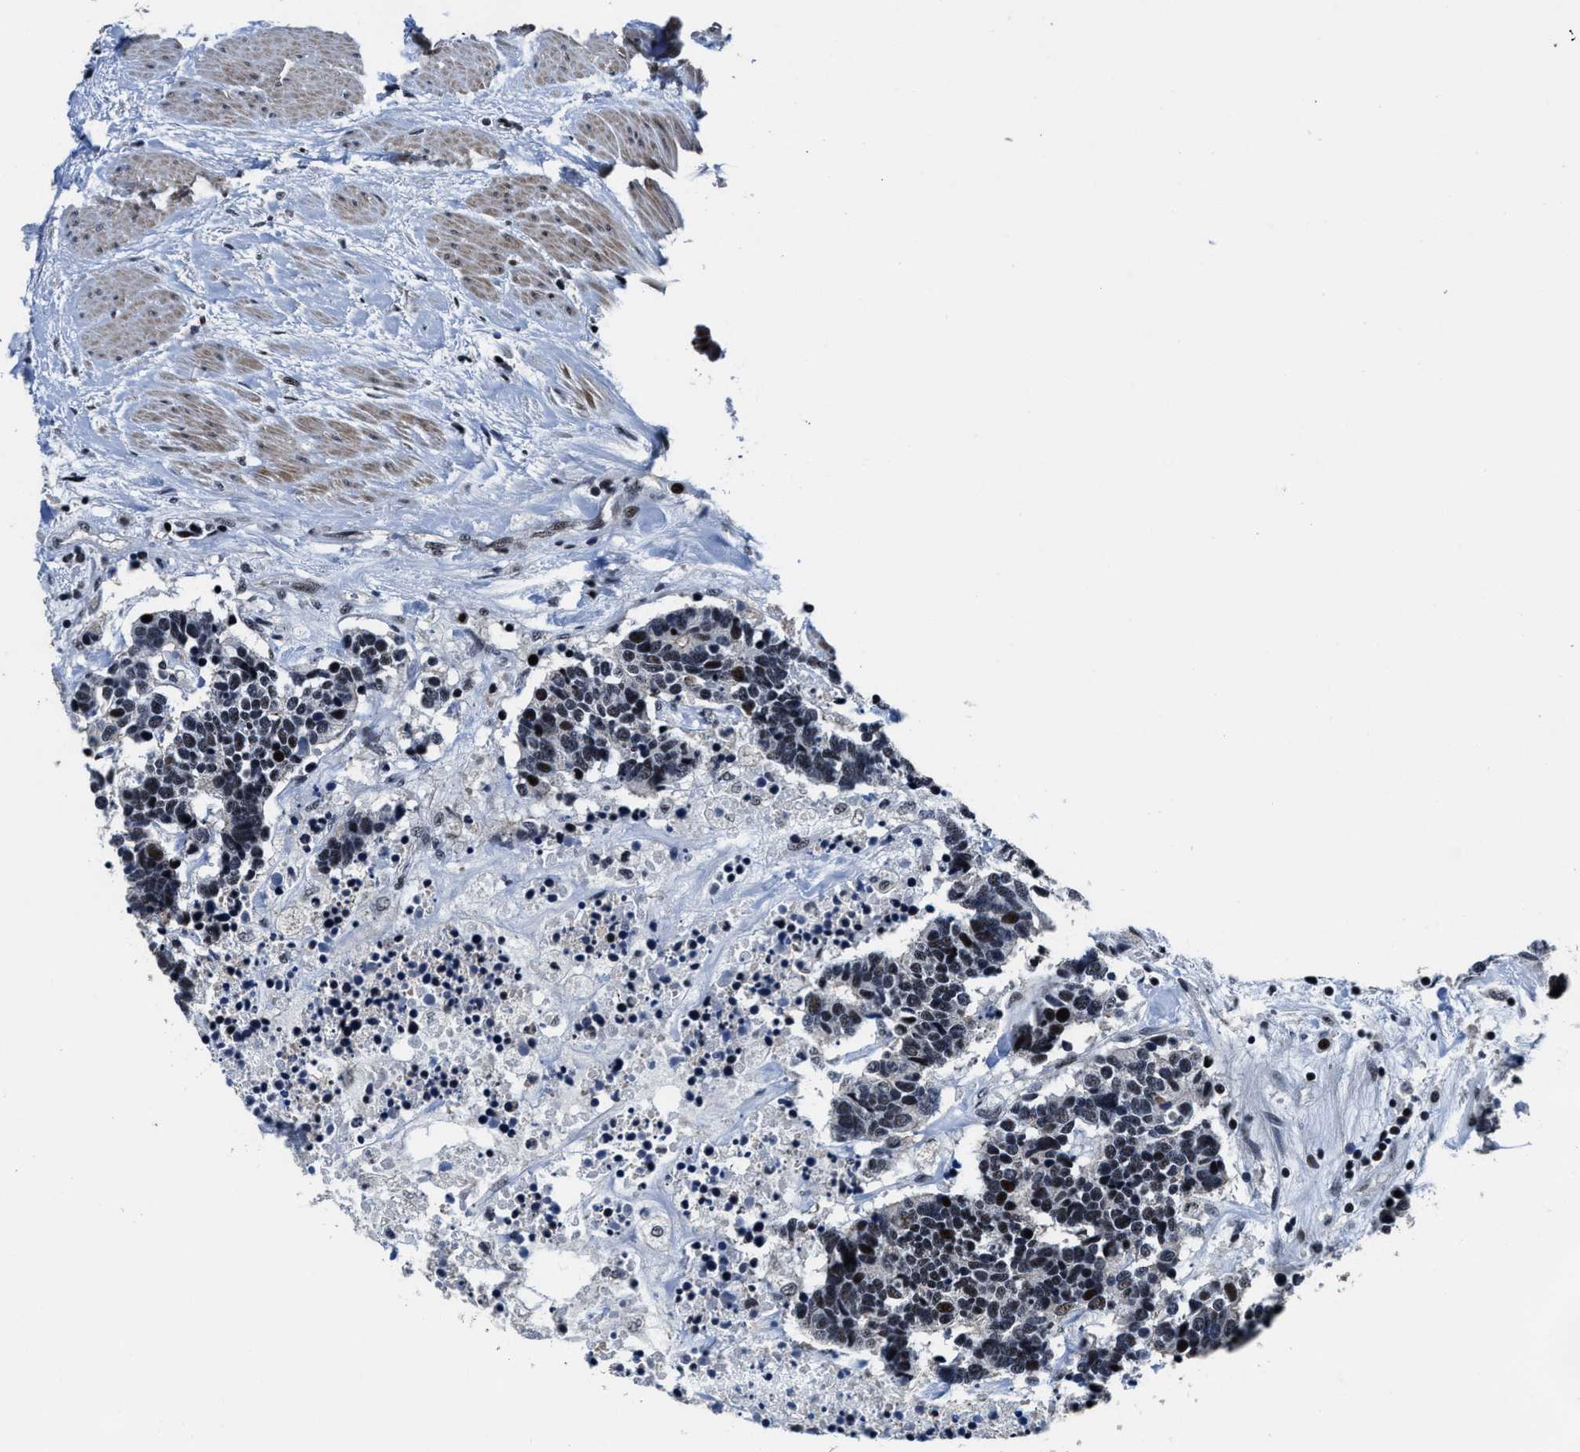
{"staining": {"intensity": "moderate", "quantity": "<25%", "location": "nuclear"}, "tissue": "carcinoid", "cell_type": "Tumor cells", "image_type": "cancer", "snomed": [{"axis": "morphology", "description": "Carcinoma, NOS"}, {"axis": "morphology", "description": "Carcinoid, malignant, NOS"}, {"axis": "topography", "description": "Urinary bladder"}], "caption": "DAB (3,3'-diaminobenzidine) immunohistochemical staining of carcinoid displays moderate nuclear protein positivity in approximately <25% of tumor cells. (DAB (3,3'-diaminobenzidine) IHC with brightfield microscopy, high magnification).", "gene": "ZNF233", "patient": {"sex": "male", "age": 57}}